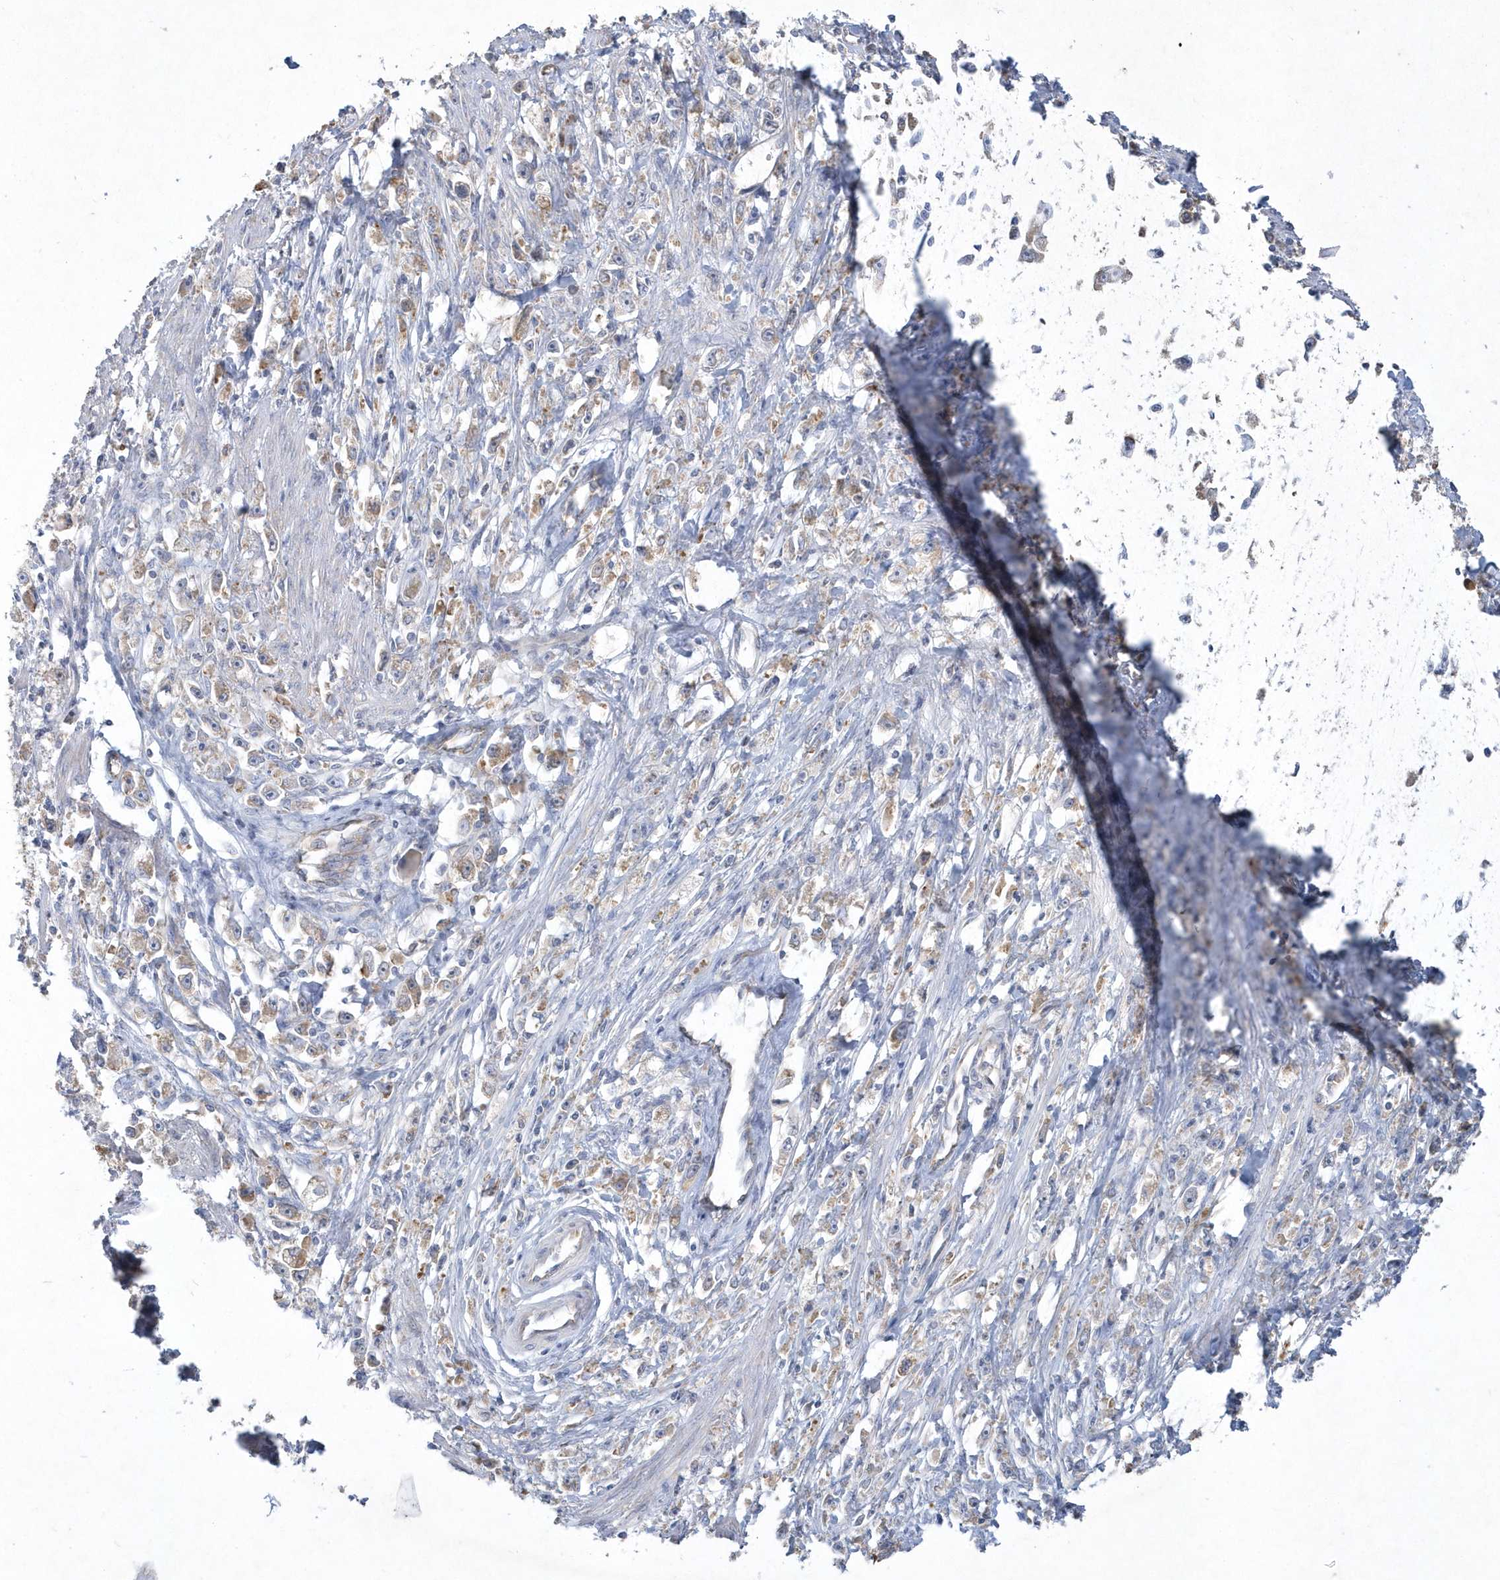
{"staining": {"intensity": "moderate", "quantity": "<25%", "location": "cytoplasmic/membranous"}, "tissue": "stomach cancer", "cell_type": "Tumor cells", "image_type": "cancer", "snomed": [{"axis": "morphology", "description": "Adenocarcinoma, NOS"}, {"axis": "topography", "description": "Stomach"}], "caption": "About <25% of tumor cells in stomach cancer (adenocarcinoma) reveal moderate cytoplasmic/membranous protein positivity as visualized by brown immunohistochemical staining.", "gene": "DGAT1", "patient": {"sex": "female", "age": 59}}